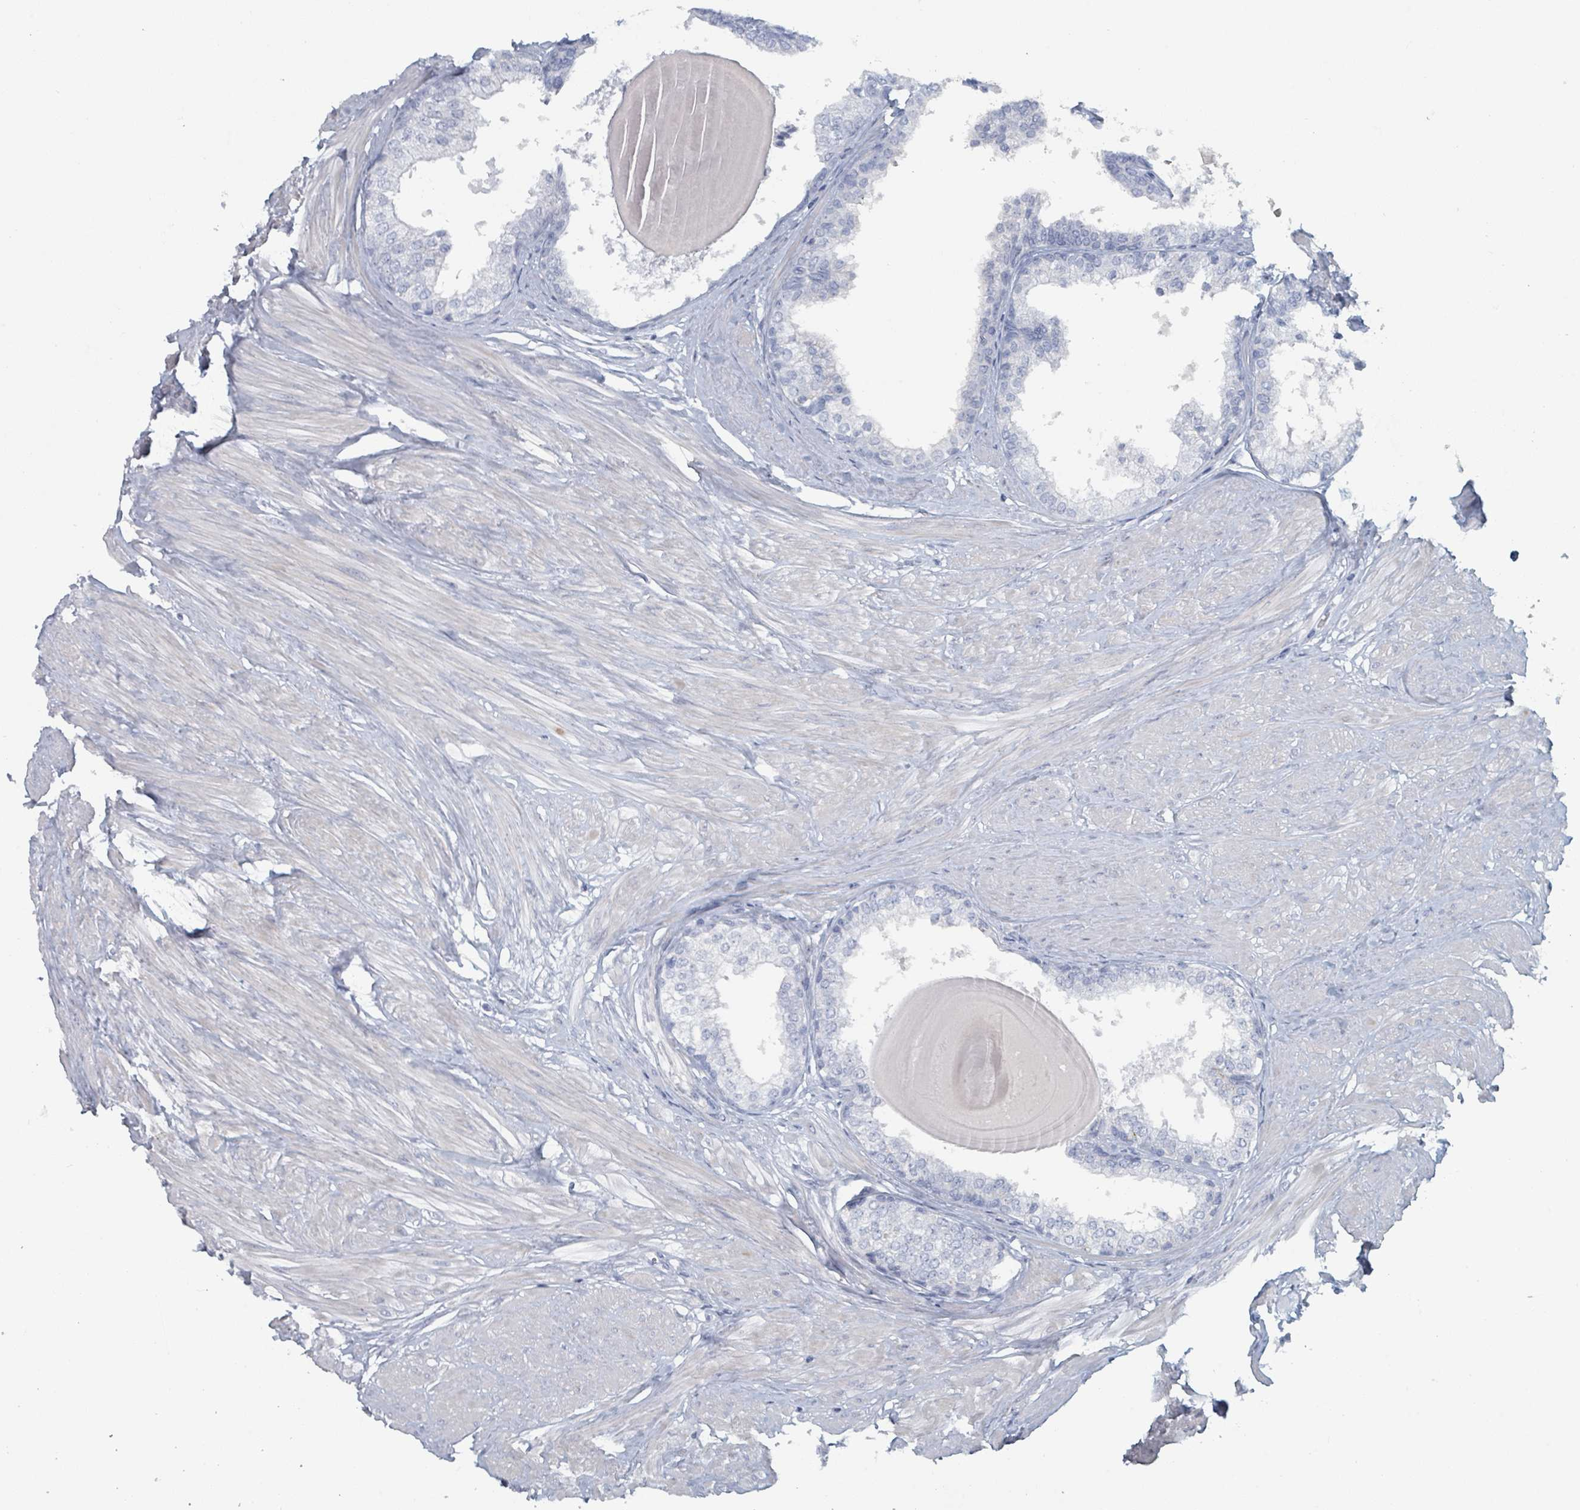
{"staining": {"intensity": "negative", "quantity": "none", "location": "none"}, "tissue": "prostate", "cell_type": "Glandular cells", "image_type": "normal", "snomed": [{"axis": "morphology", "description": "Normal tissue, NOS"}, {"axis": "topography", "description": "Prostate"}], "caption": "A high-resolution micrograph shows IHC staining of benign prostate, which demonstrates no significant staining in glandular cells. (DAB immunohistochemistry (IHC), high magnification).", "gene": "HEATR5A", "patient": {"sex": "male", "age": 48}}